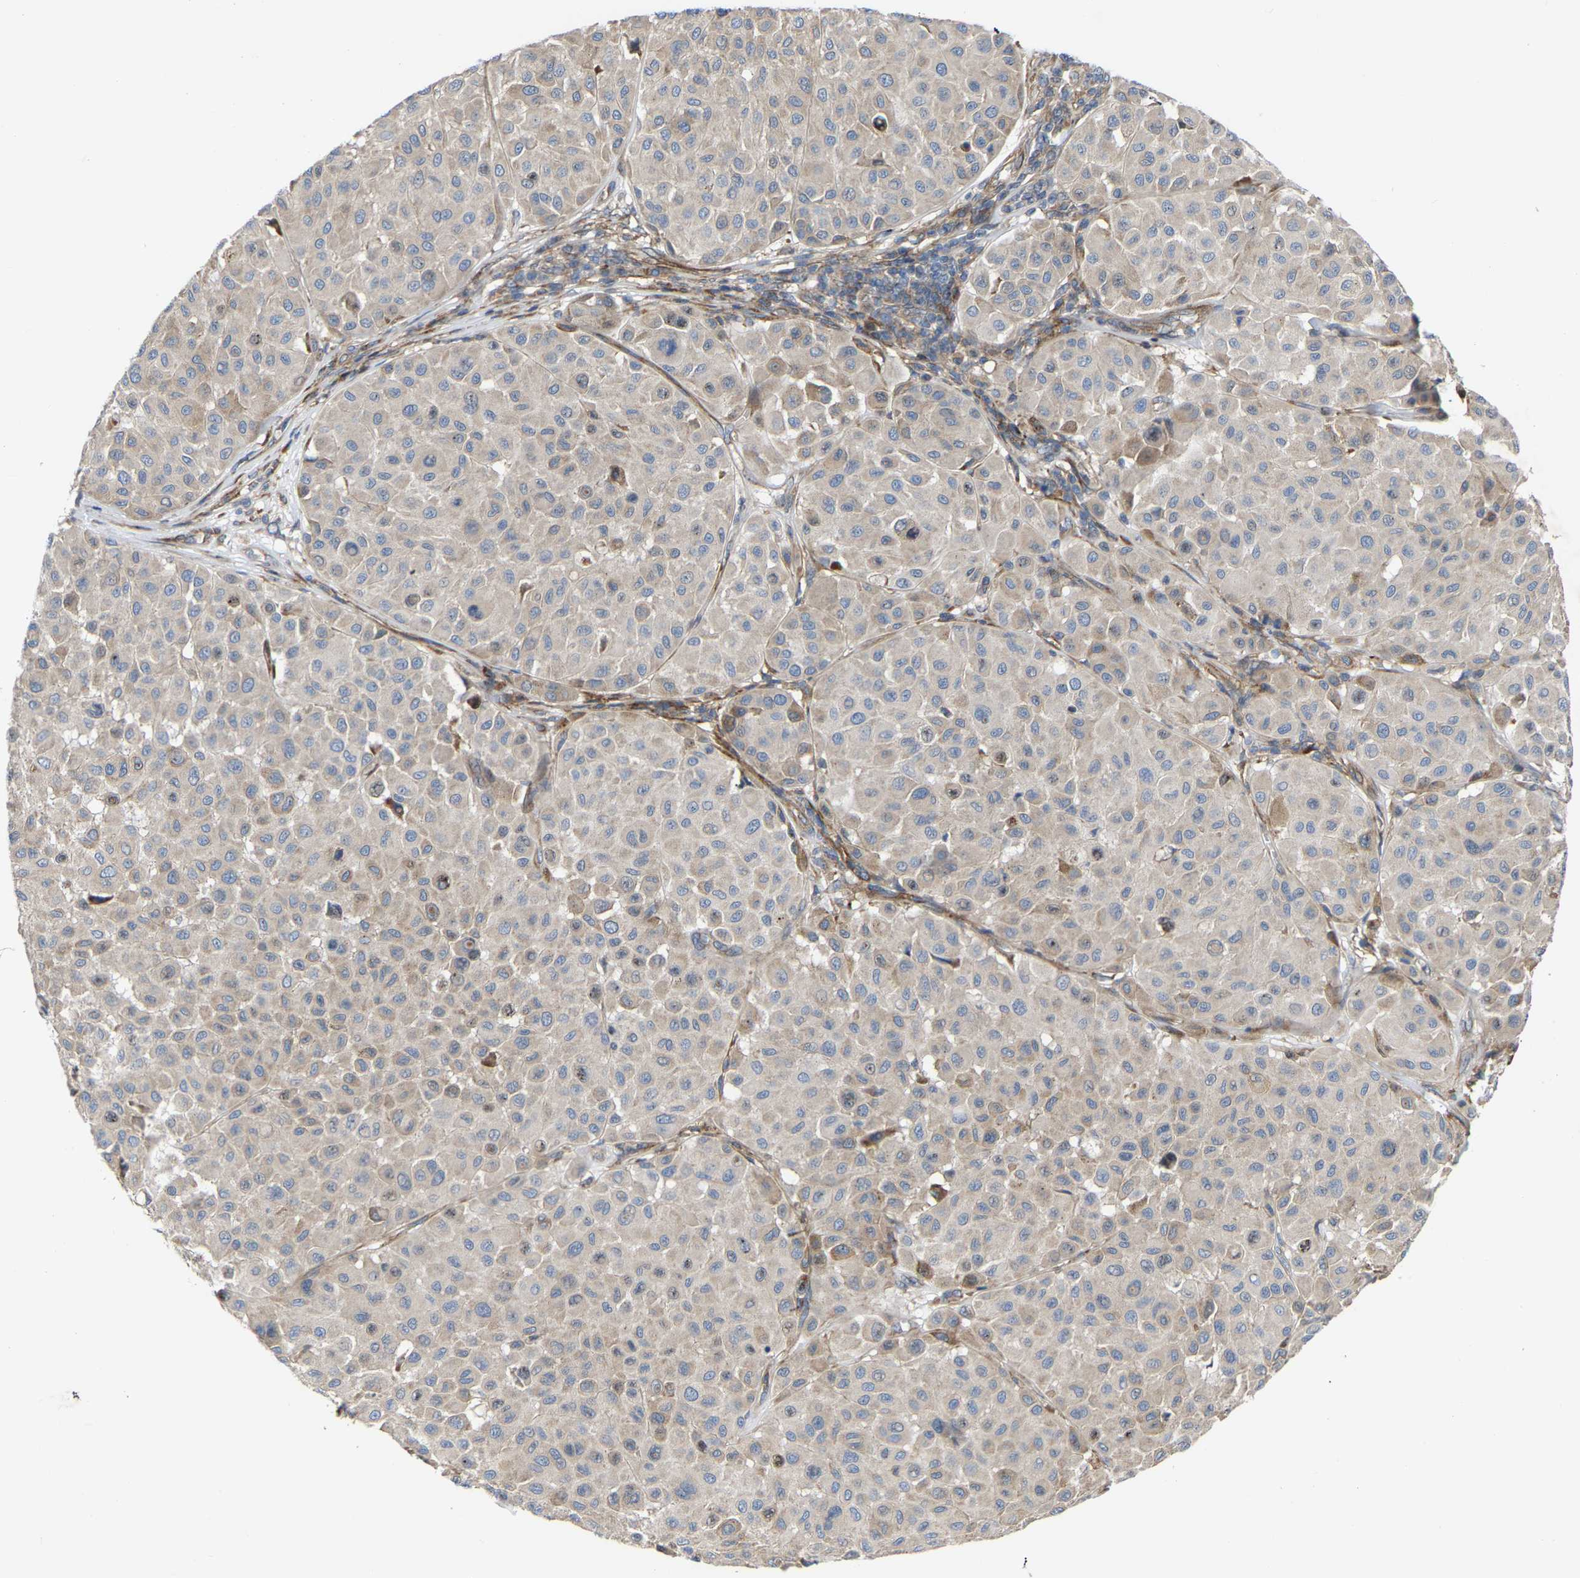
{"staining": {"intensity": "moderate", "quantity": "<25%", "location": "cytoplasmic/membranous"}, "tissue": "melanoma", "cell_type": "Tumor cells", "image_type": "cancer", "snomed": [{"axis": "morphology", "description": "Malignant melanoma, Metastatic site"}, {"axis": "topography", "description": "Soft tissue"}], "caption": "About <25% of tumor cells in malignant melanoma (metastatic site) exhibit moderate cytoplasmic/membranous protein staining as visualized by brown immunohistochemical staining.", "gene": "TOR1B", "patient": {"sex": "male", "age": 41}}